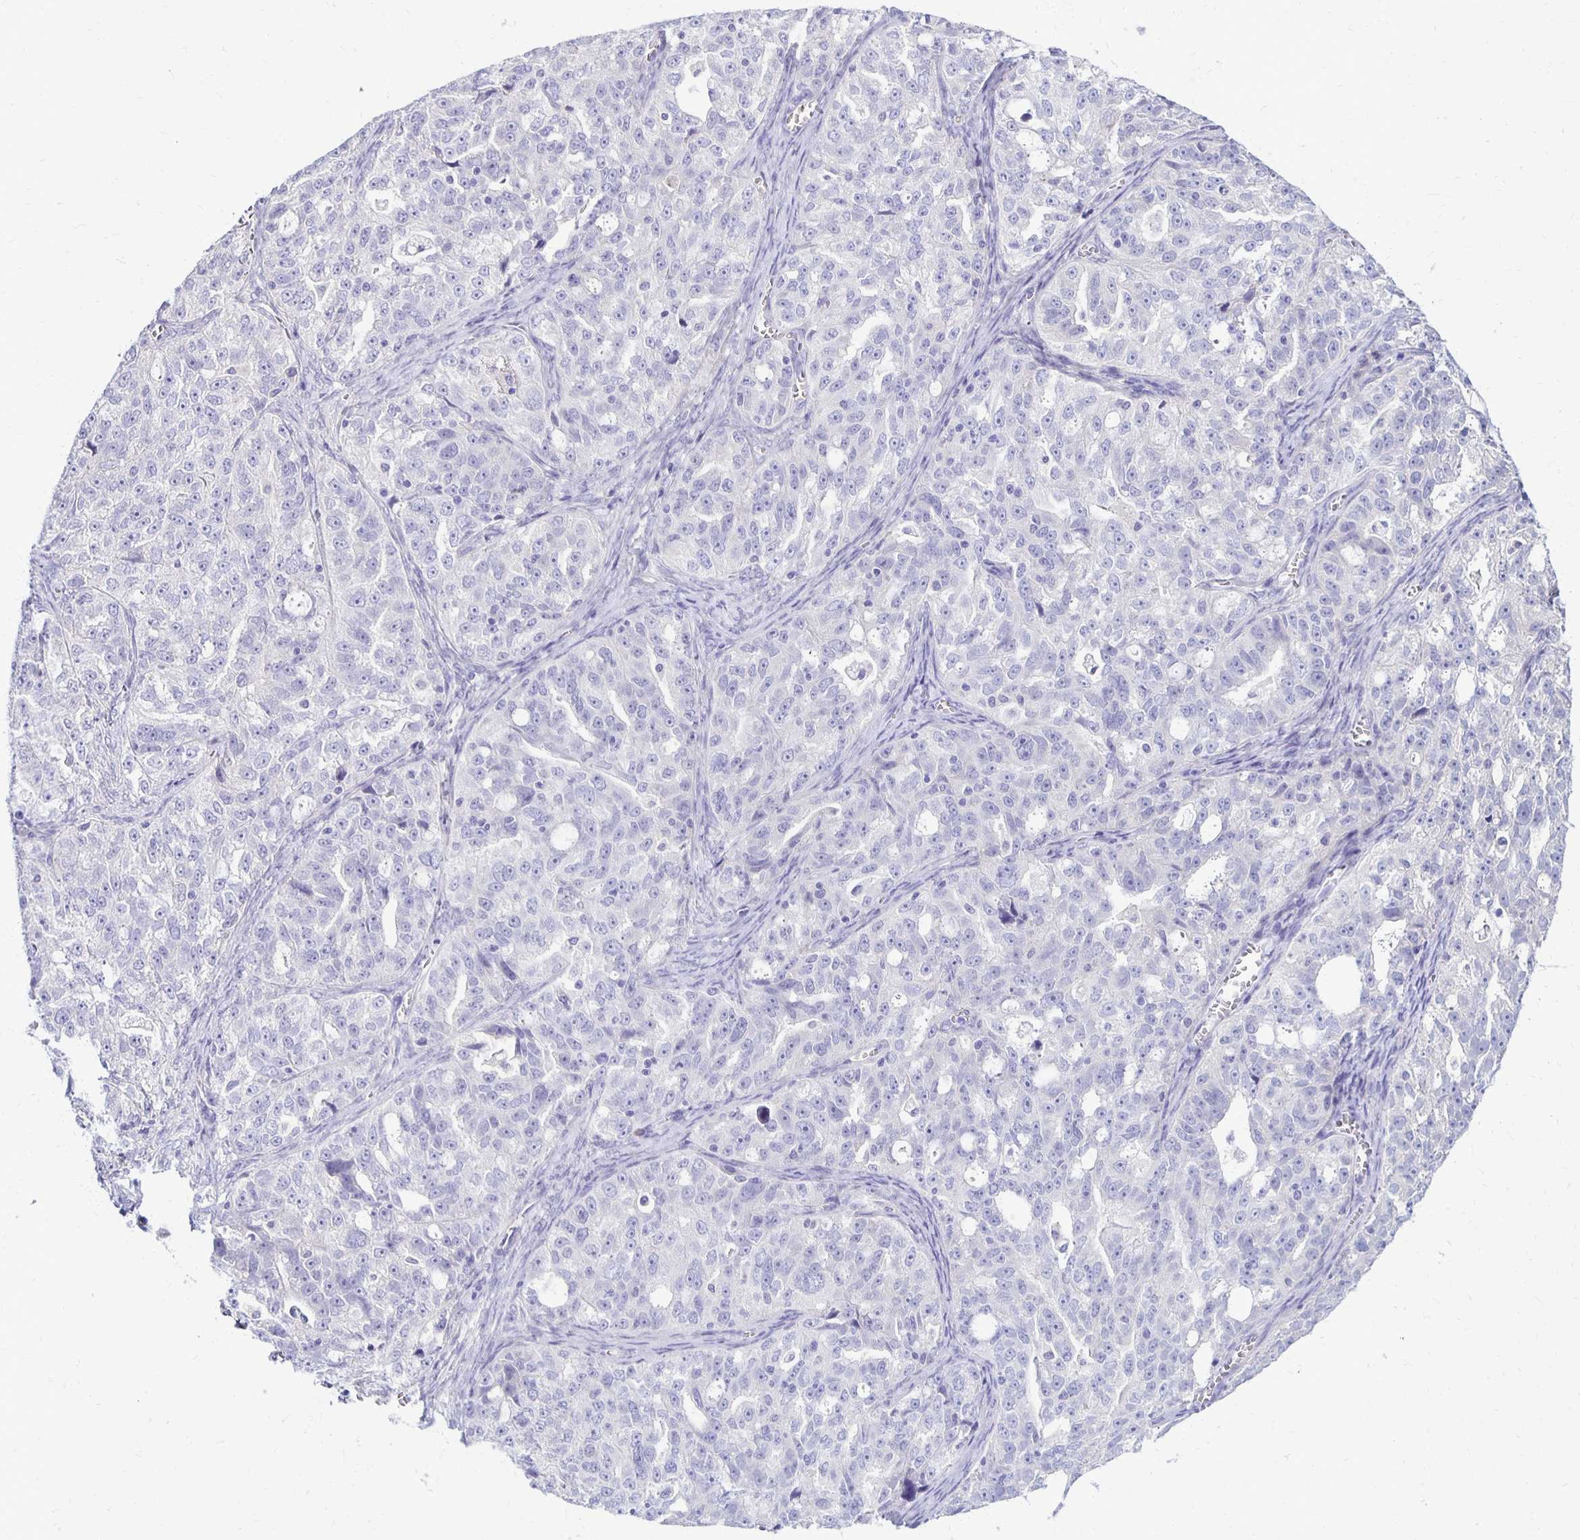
{"staining": {"intensity": "negative", "quantity": "none", "location": "none"}, "tissue": "ovarian cancer", "cell_type": "Tumor cells", "image_type": "cancer", "snomed": [{"axis": "morphology", "description": "Cystadenocarcinoma, serous, NOS"}, {"axis": "topography", "description": "Ovary"}], "caption": "A photomicrograph of ovarian serous cystadenocarcinoma stained for a protein displays no brown staining in tumor cells. (DAB immunohistochemistry with hematoxylin counter stain).", "gene": "FNTB", "patient": {"sex": "female", "age": 51}}